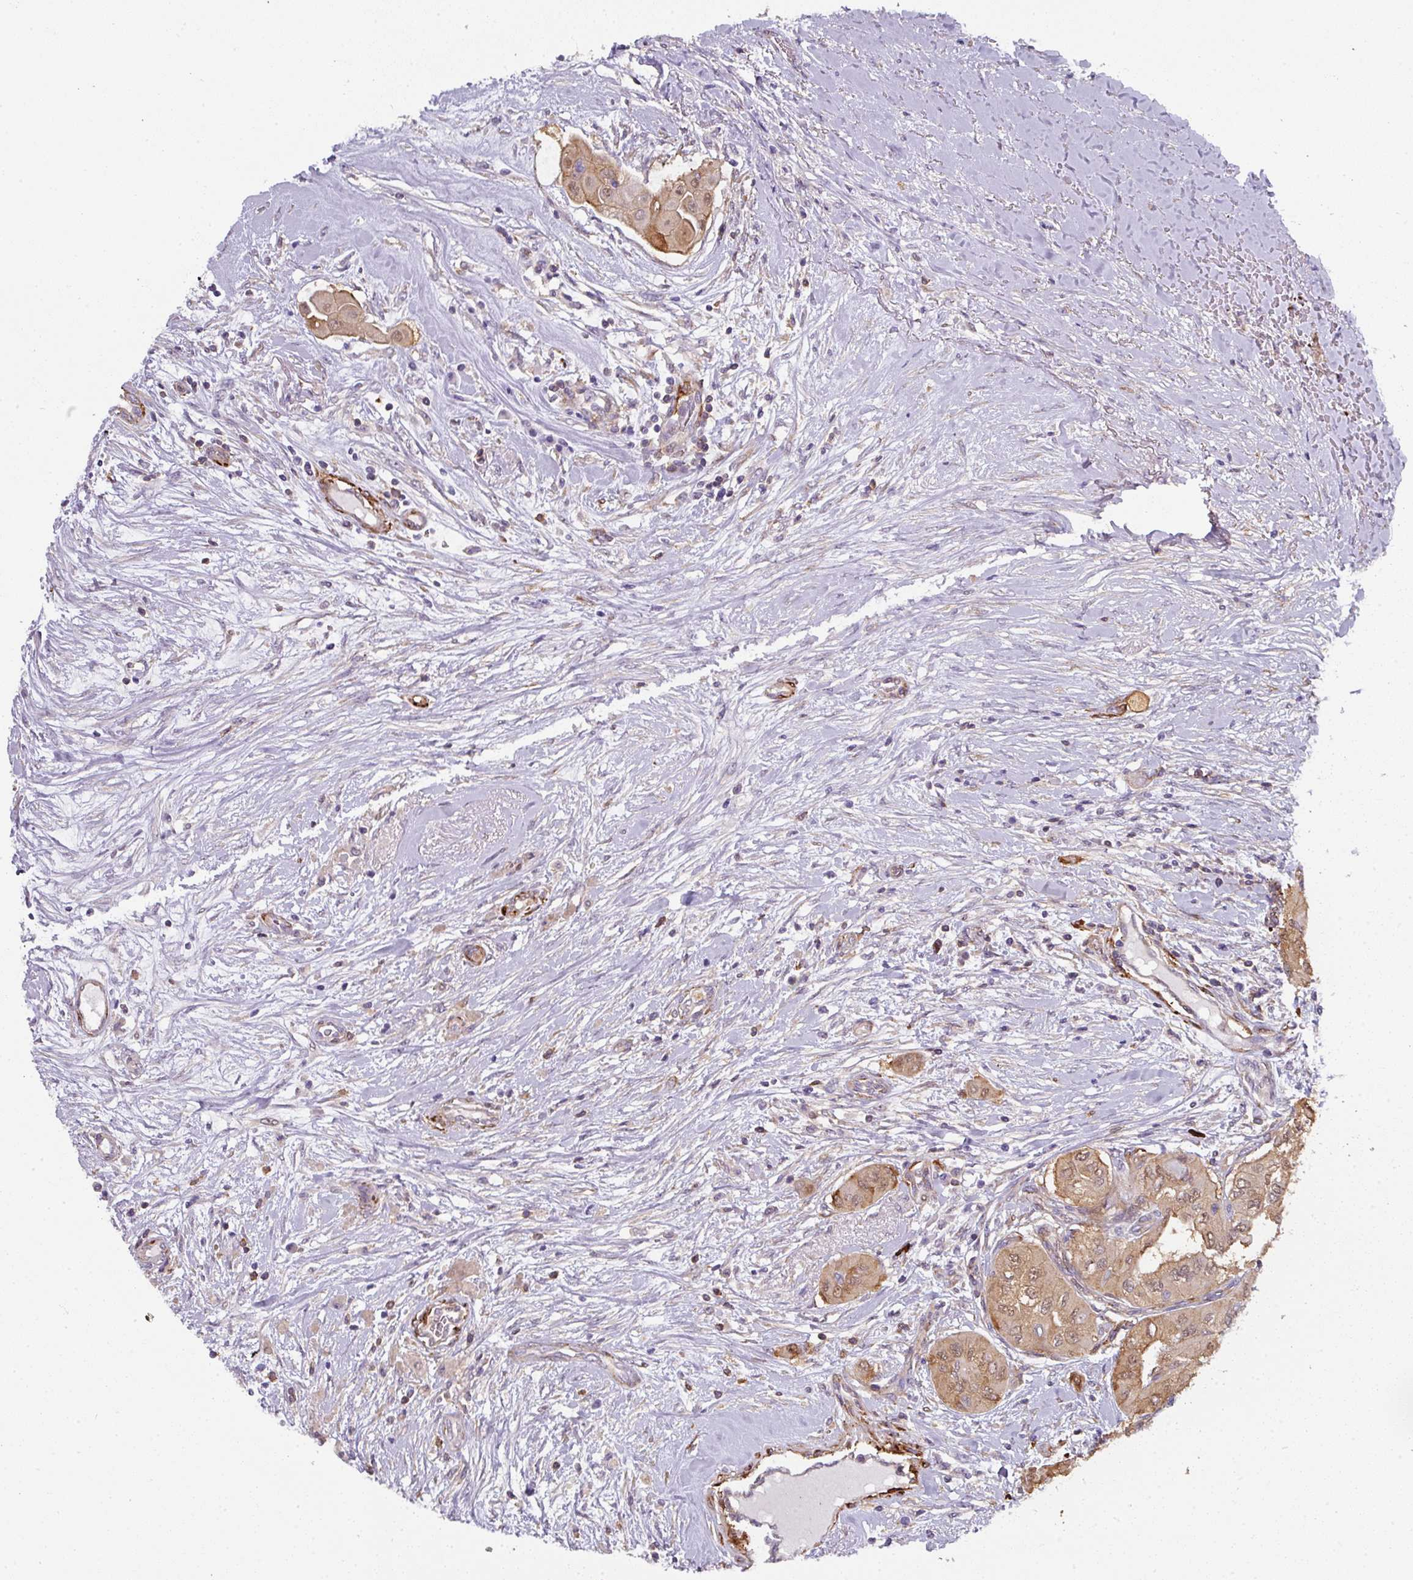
{"staining": {"intensity": "weak", "quantity": ">75%", "location": "cytoplasmic/membranous"}, "tissue": "thyroid cancer", "cell_type": "Tumor cells", "image_type": "cancer", "snomed": [{"axis": "morphology", "description": "Papillary adenocarcinoma, NOS"}, {"axis": "topography", "description": "Thyroid gland"}], "caption": "Thyroid cancer tissue exhibits weak cytoplasmic/membranous staining in about >75% of tumor cells", "gene": "BEND5", "patient": {"sex": "female", "age": 59}}